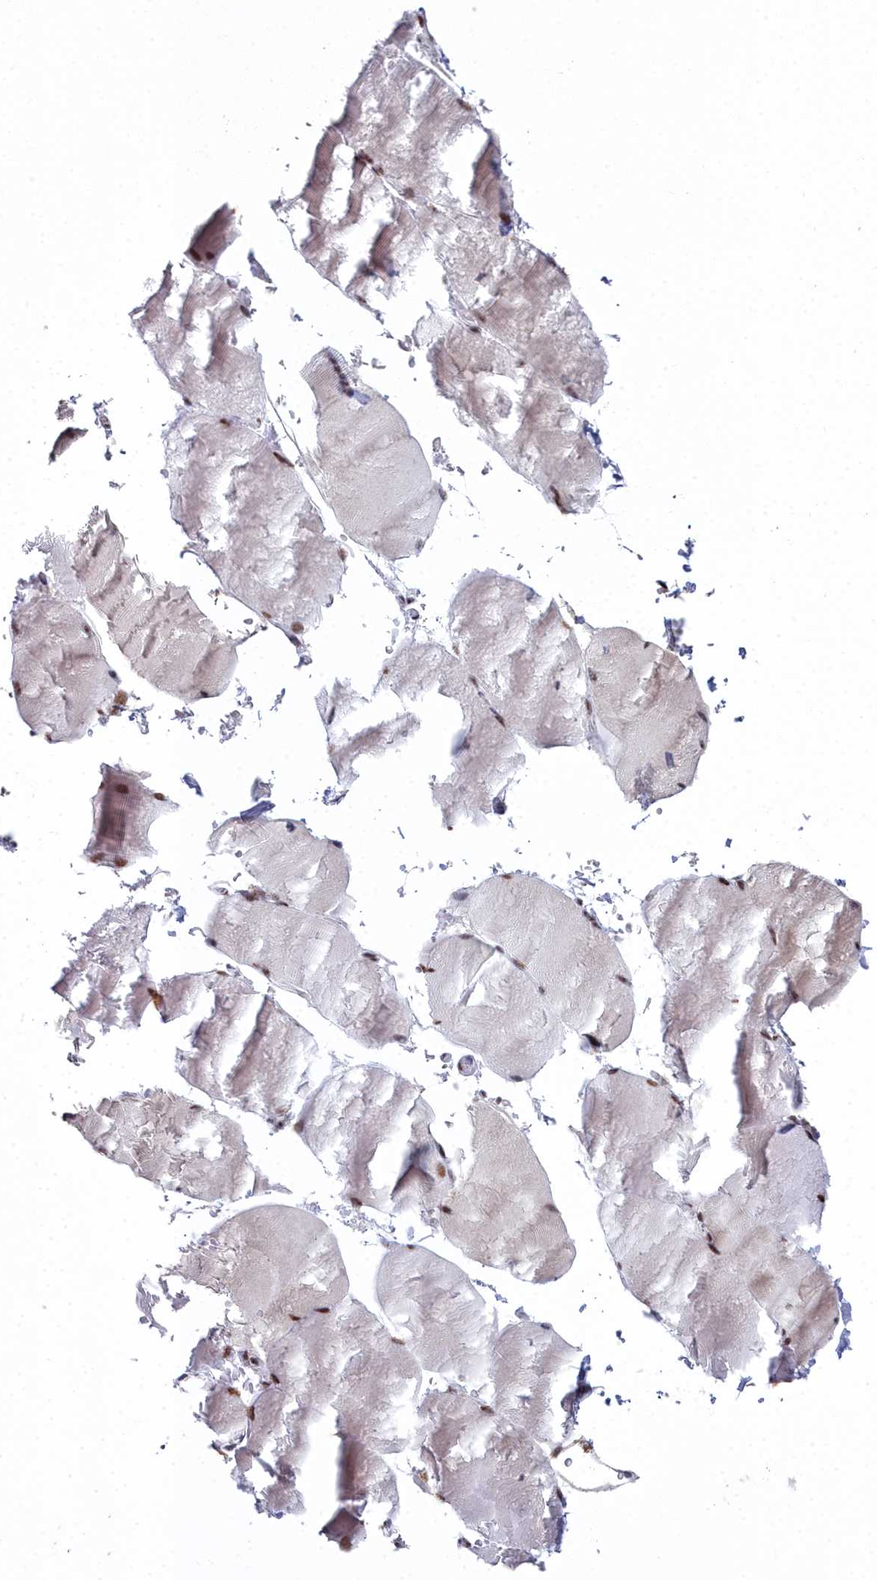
{"staining": {"intensity": "moderate", "quantity": ">75%", "location": "nuclear"}, "tissue": "skeletal muscle", "cell_type": "Myocytes", "image_type": "normal", "snomed": [{"axis": "morphology", "description": "Normal tissue, NOS"}, {"axis": "topography", "description": "Skeletal muscle"}, {"axis": "topography", "description": "Head-Neck"}], "caption": "A brown stain shows moderate nuclear staining of a protein in myocytes of normal skeletal muscle. (DAB IHC with brightfield microscopy, high magnification).", "gene": "SF3B3", "patient": {"sex": "male", "age": 66}}